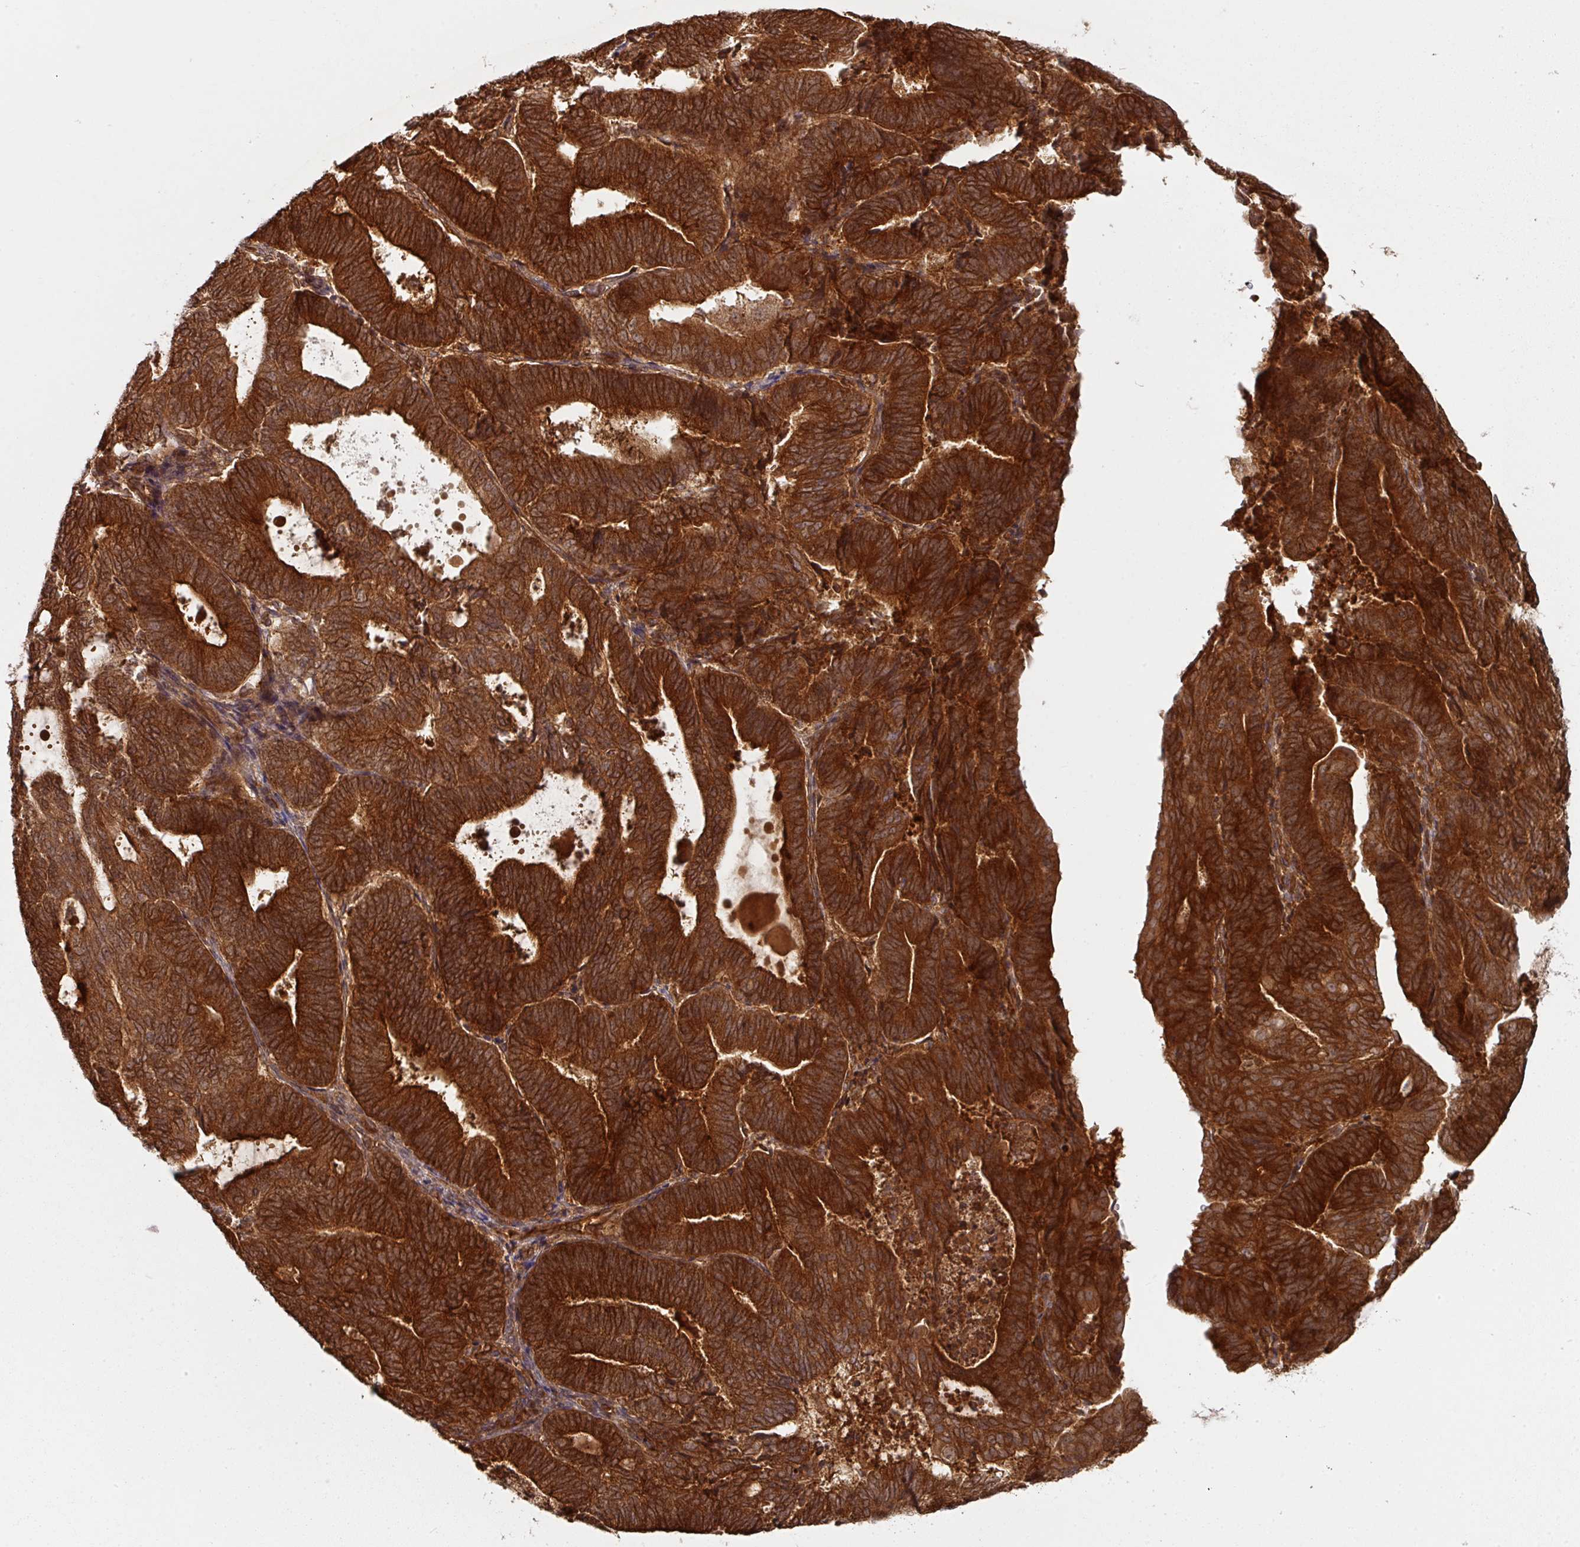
{"staining": {"intensity": "strong", "quantity": ">75%", "location": "cytoplasmic/membranous"}, "tissue": "endometrial cancer", "cell_type": "Tumor cells", "image_type": "cancer", "snomed": [{"axis": "morphology", "description": "Adenocarcinoma, NOS"}, {"axis": "topography", "description": "Endometrium"}], "caption": "Adenocarcinoma (endometrial) stained with a brown dye exhibits strong cytoplasmic/membranous positive staining in approximately >75% of tumor cells.", "gene": "EIF4EBP2", "patient": {"sex": "female", "age": 70}}